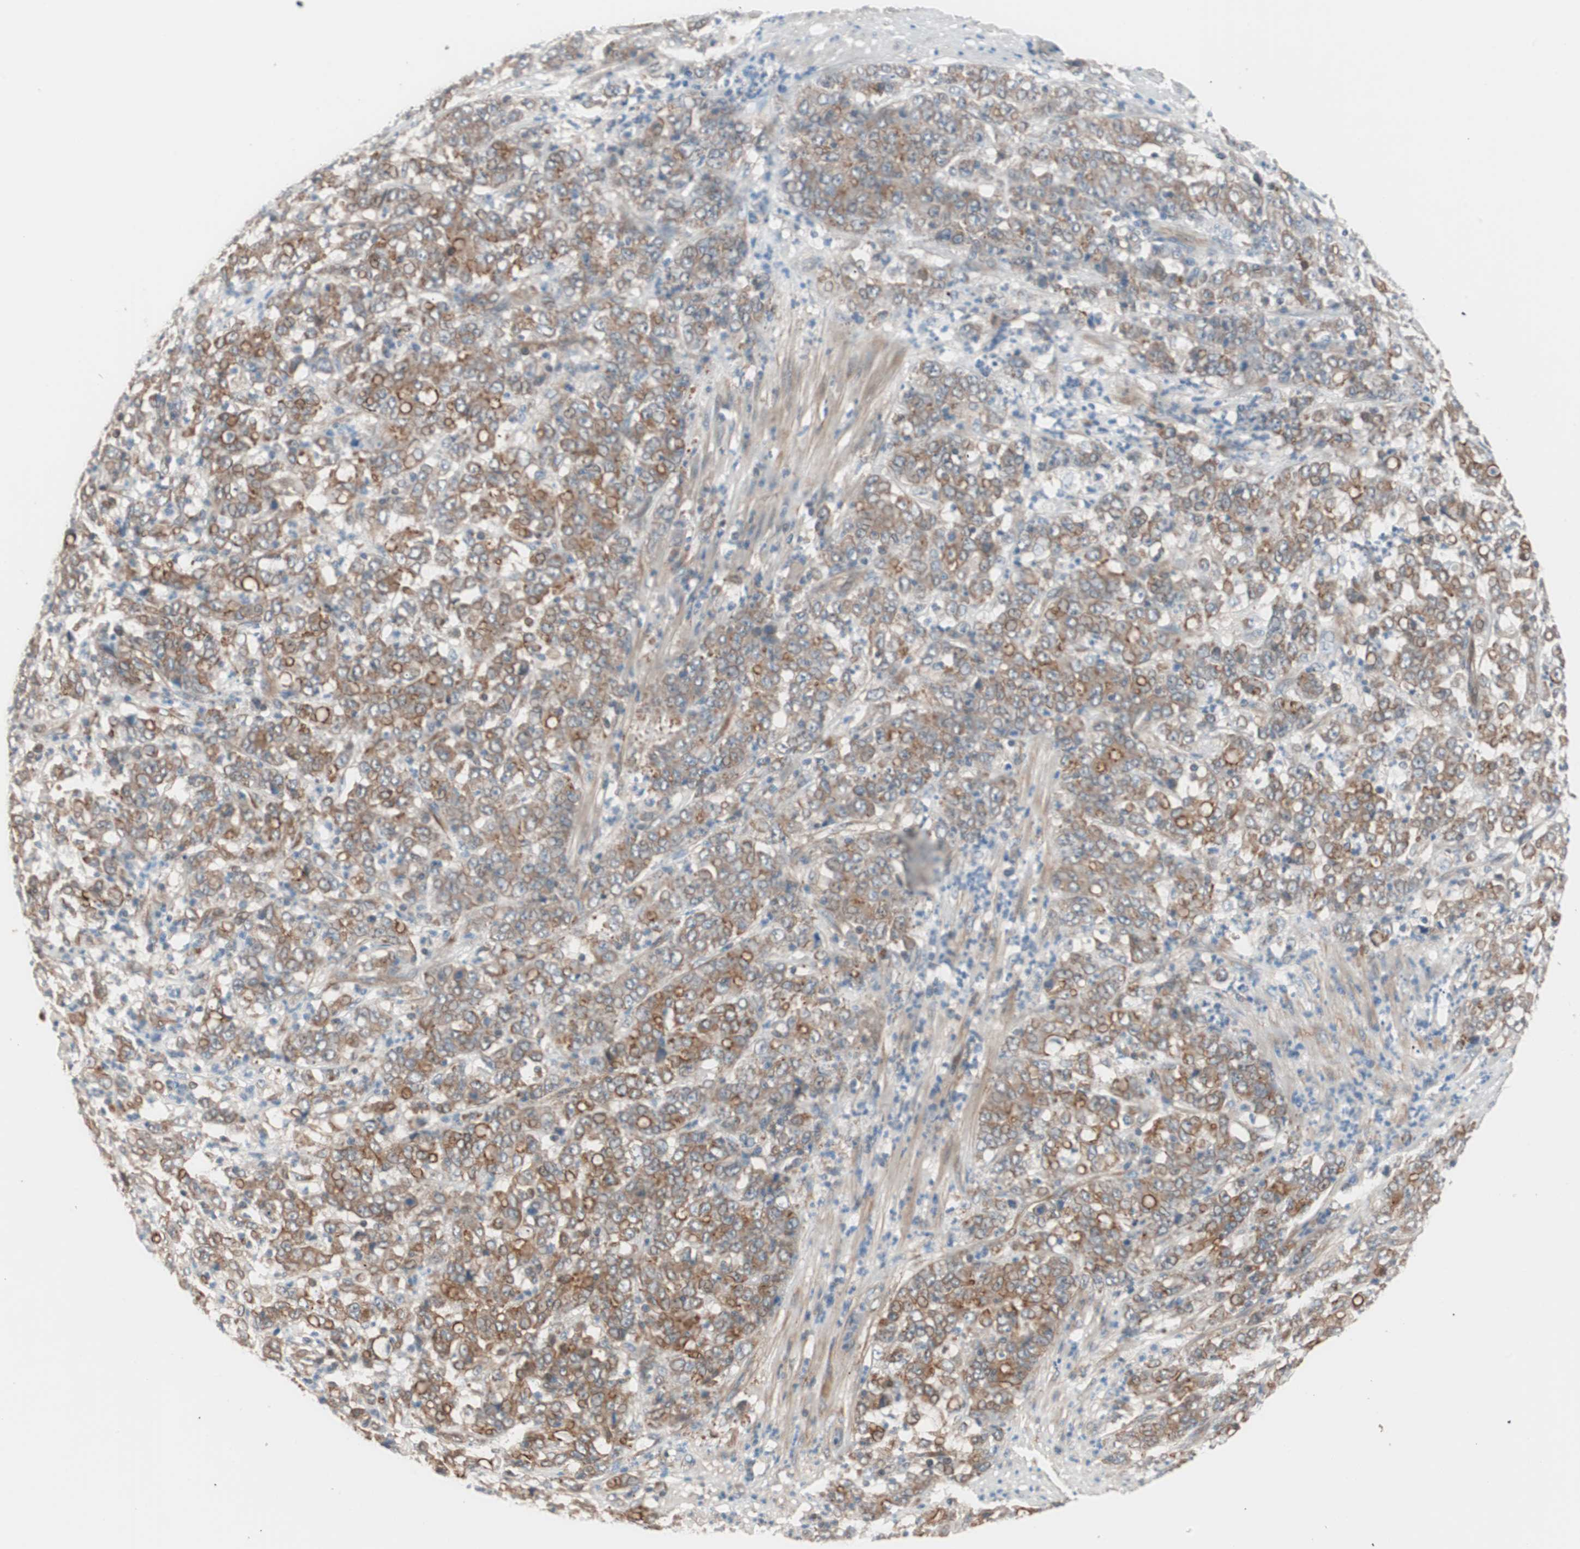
{"staining": {"intensity": "moderate", "quantity": ">75%", "location": "cytoplasmic/membranous"}, "tissue": "stomach cancer", "cell_type": "Tumor cells", "image_type": "cancer", "snomed": [{"axis": "morphology", "description": "Adenocarcinoma, NOS"}, {"axis": "topography", "description": "Stomach, lower"}], "caption": "Tumor cells demonstrate medium levels of moderate cytoplasmic/membranous staining in about >75% of cells in adenocarcinoma (stomach).", "gene": "SMG1", "patient": {"sex": "female", "age": 71}}